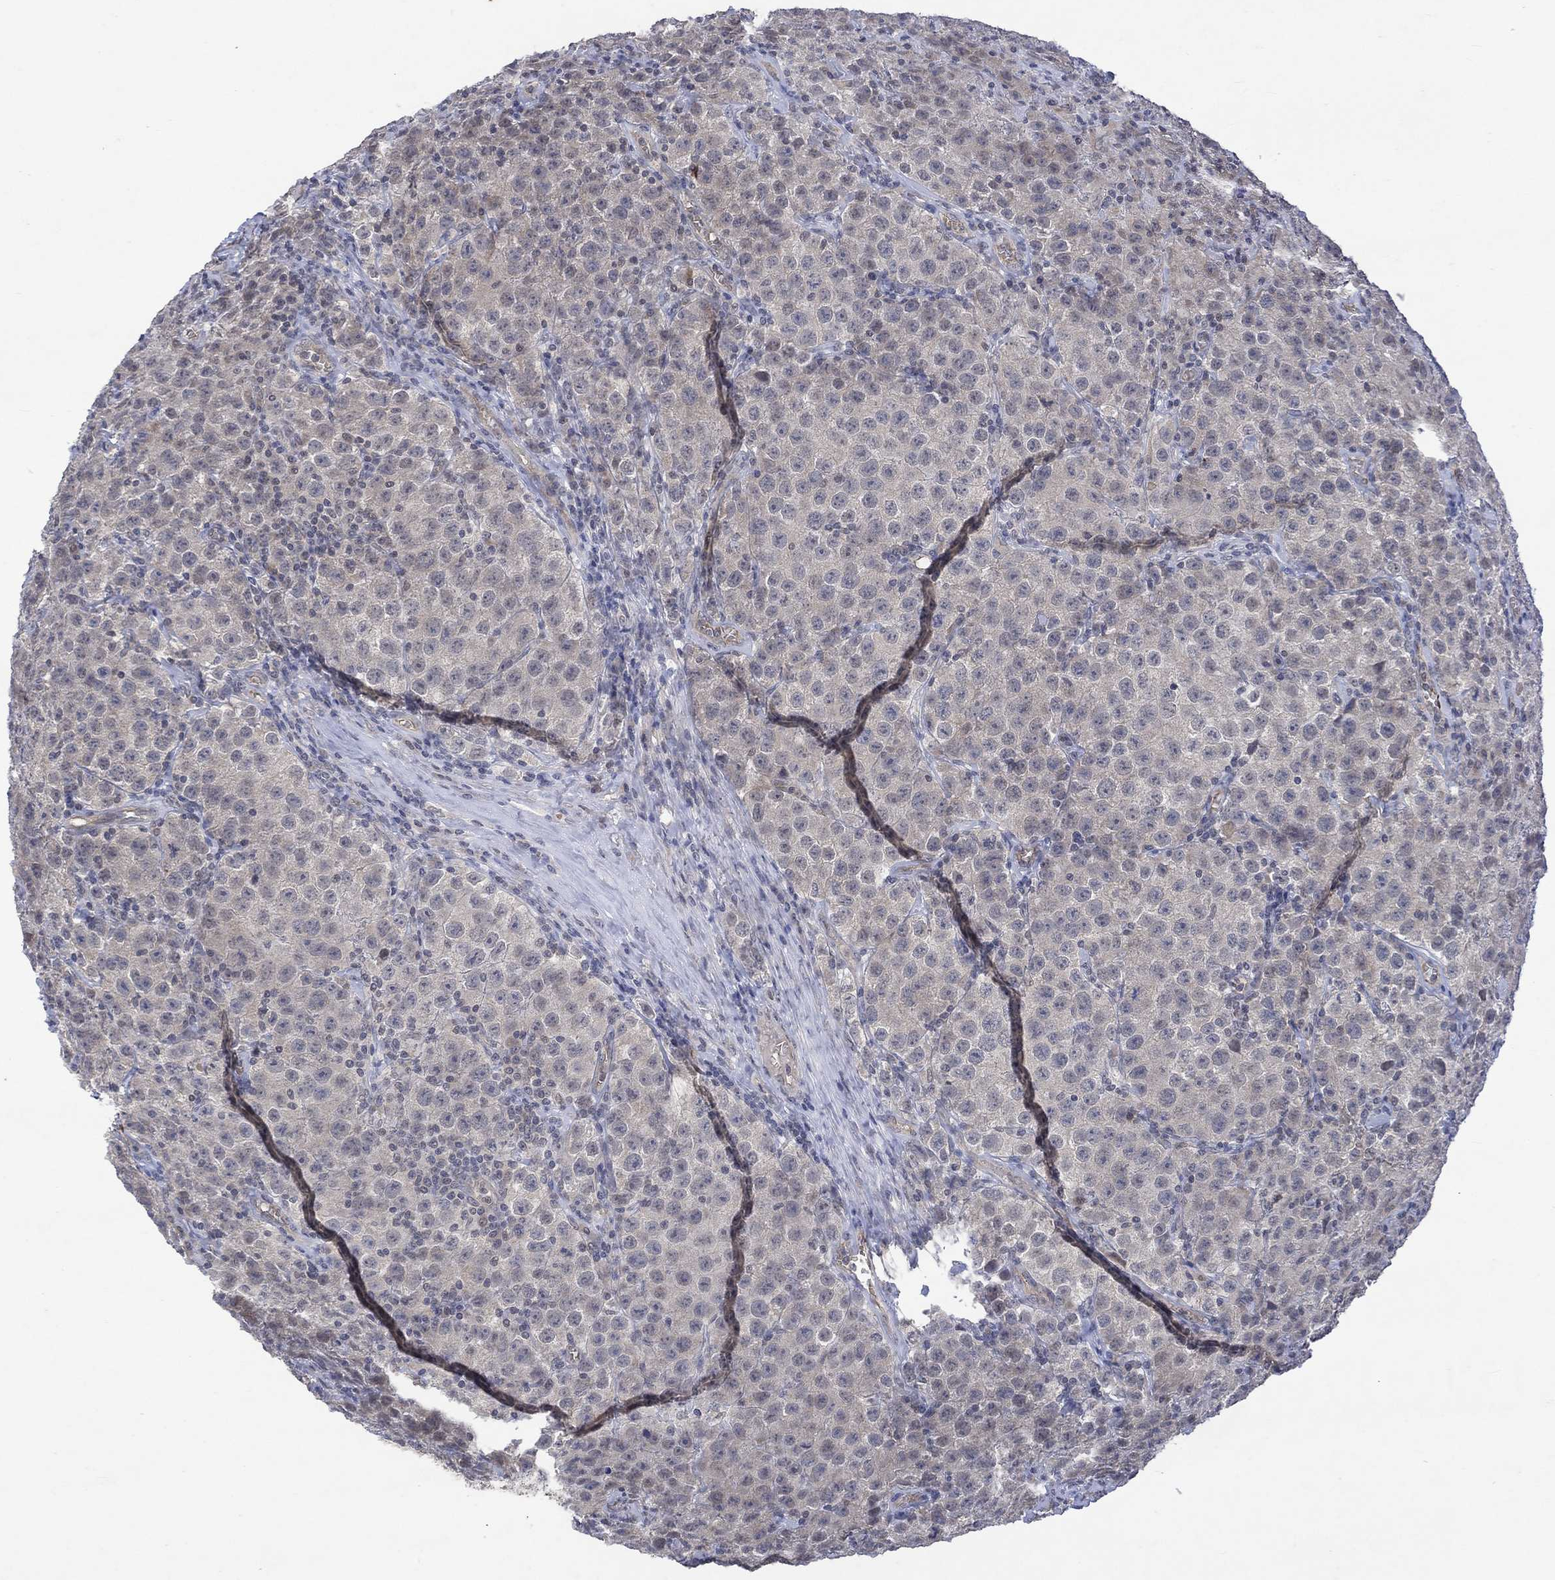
{"staining": {"intensity": "weak", "quantity": "<25%", "location": "cytoplasmic/membranous"}, "tissue": "testis cancer", "cell_type": "Tumor cells", "image_type": "cancer", "snomed": [{"axis": "morphology", "description": "Seminoma, NOS"}, {"axis": "topography", "description": "Testis"}], "caption": "Immunohistochemical staining of human seminoma (testis) displays no significant expression in tumor cells.", "gene": "GRIN2D", "patient": {"sex": "male", "age": 52}}